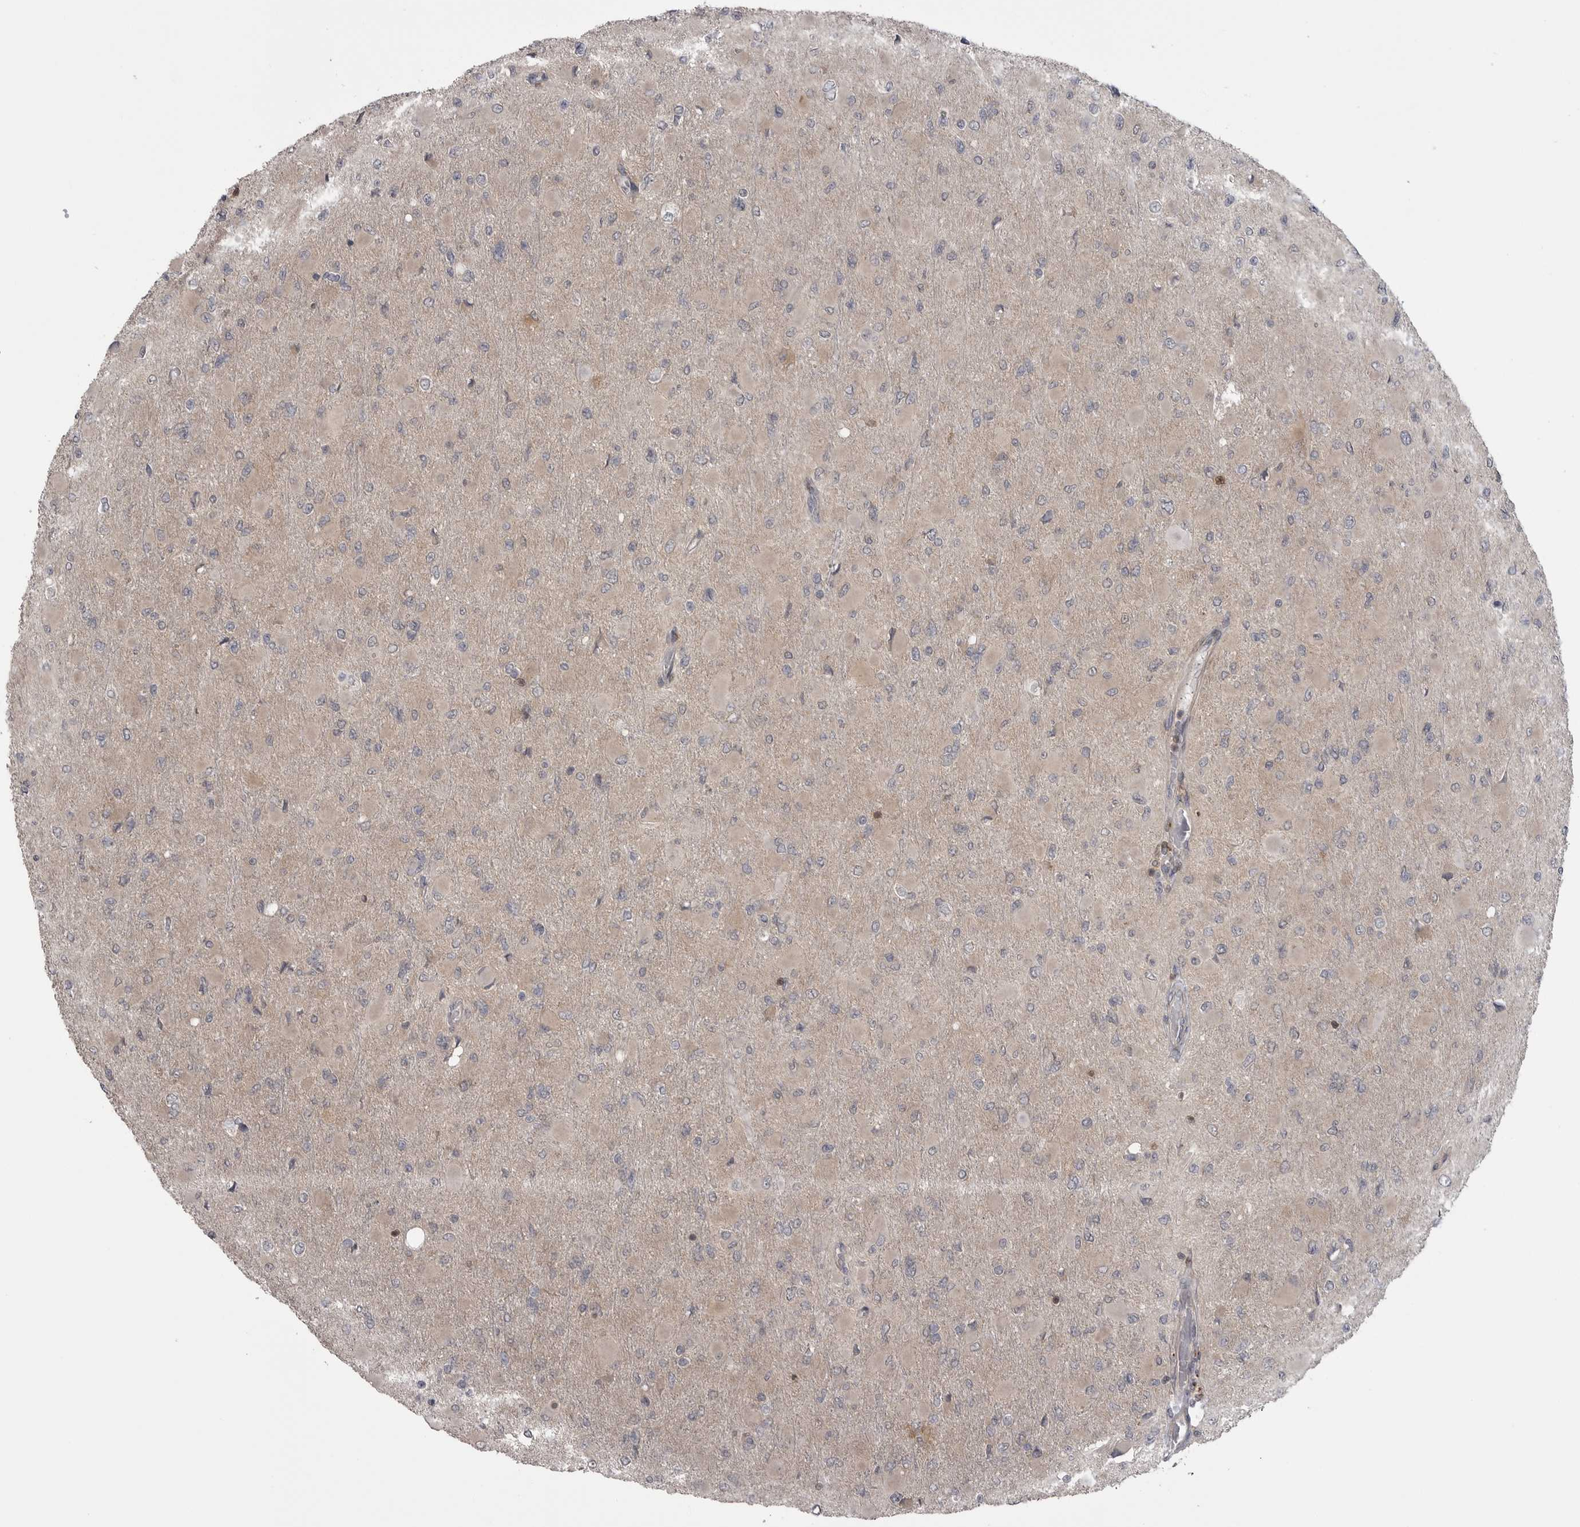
{"staining": {"intensity": "weak", "quantity": ">75%", "location": "cytoplasmic/membranous"}, "tissue": "glioma", "cell_type": "Tumor cells", "image_type": "cancer", "snomed": [{"axis": "morphology", "description": "Glioma, malignant, High grade"}, {"axis": "topography", "description": "Cerebral cortex"}], "caption": "Human malignant glioma (high-grade) stained for a protein (brown) displays weak cytoplasmic/membranous positive positivity in approximately >75% of tumor cells.", "gene": "MAPK13", "patient": {"sex": "female", "age": 36}}